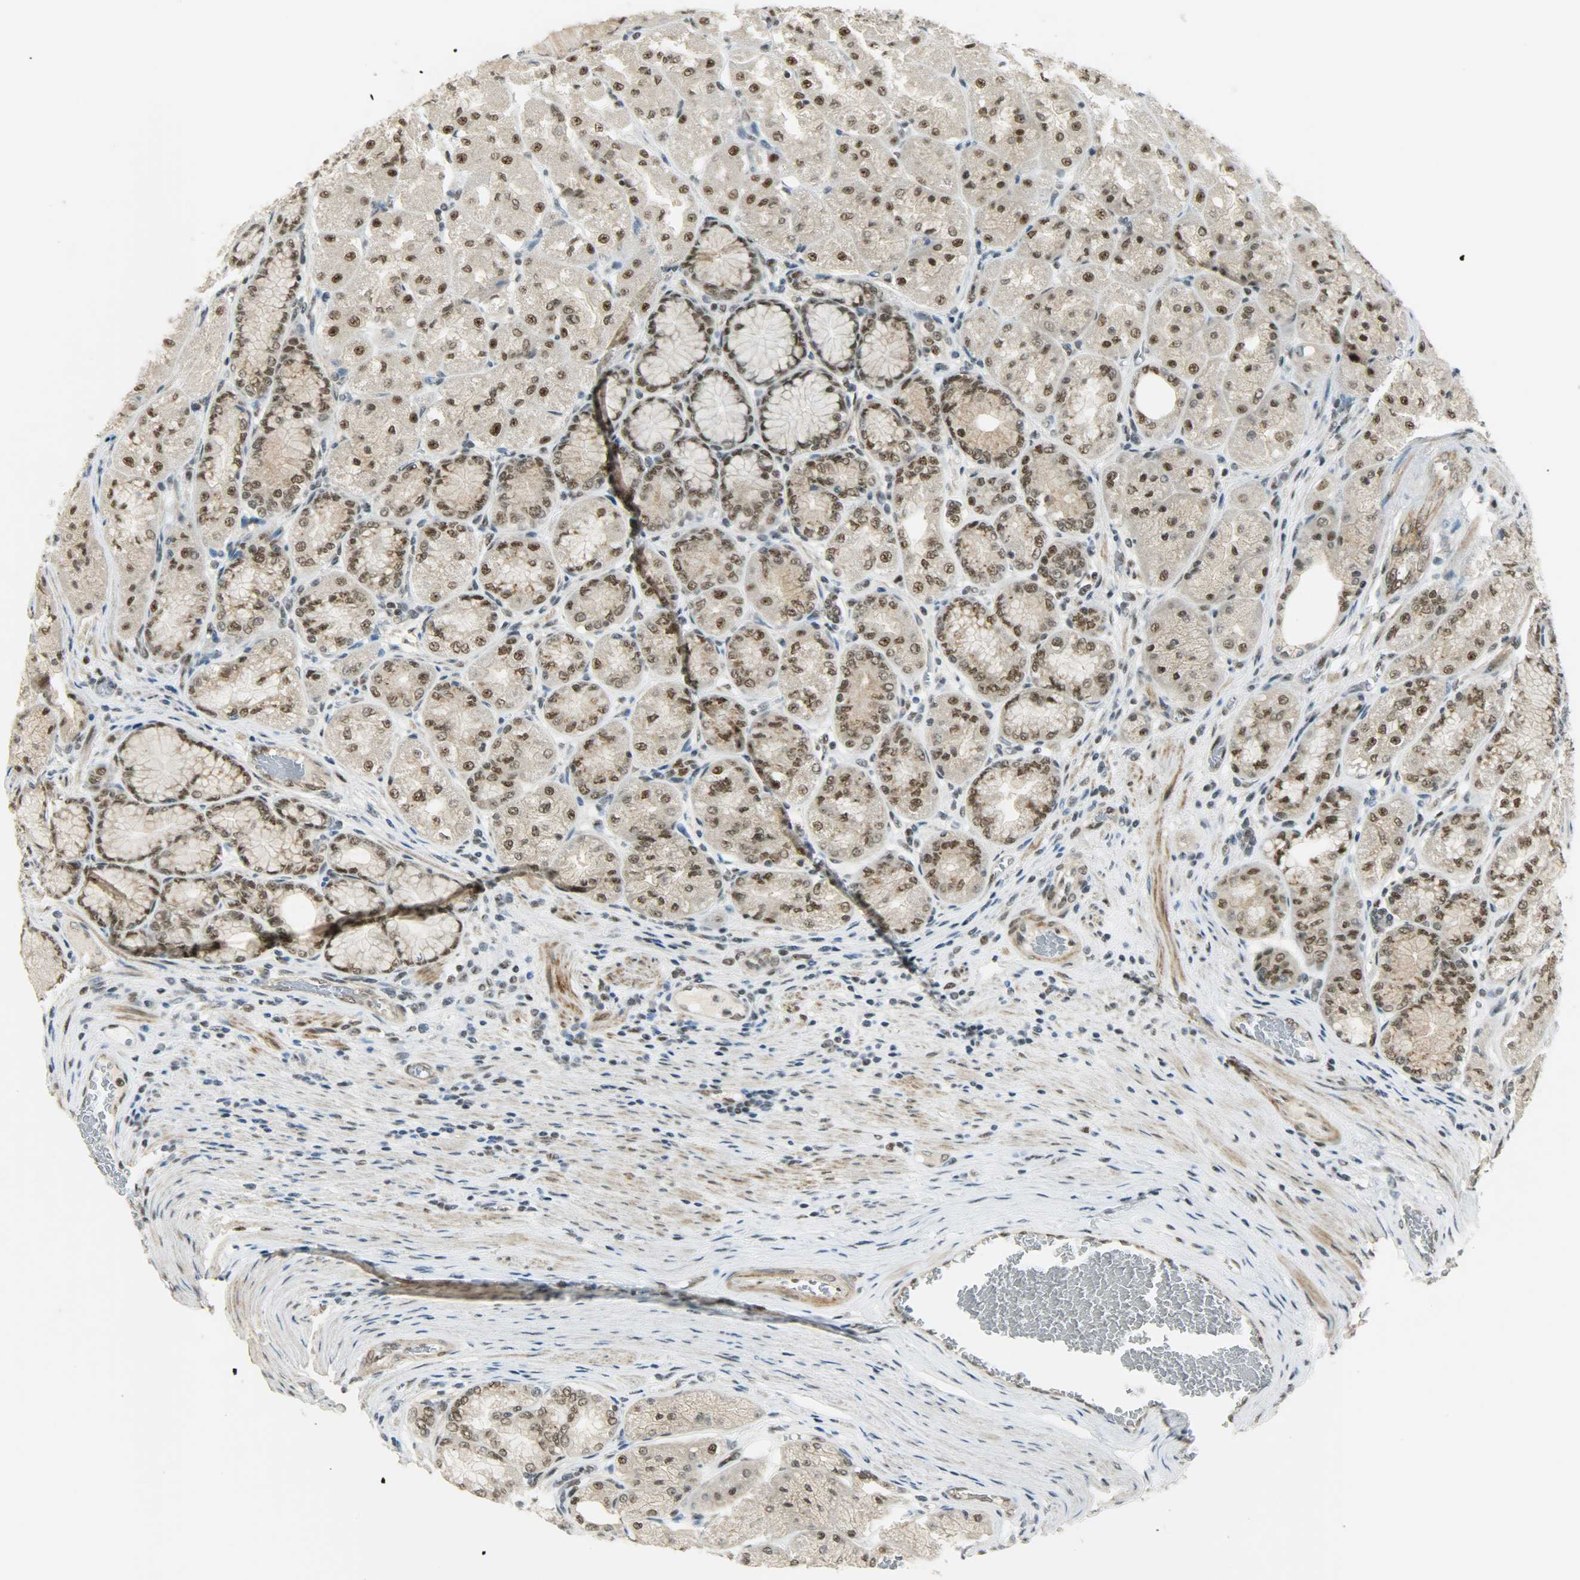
{"staining": {"intensity": "strong", "quantity": ">75%", "location": "nuclear"}, "tissue": "stomach", "cell_type": "Glandular cells", "image_type": "normal", "snomed": [{"axis": "morphology", "description": "Normal tissue, NOS"}, {"axis": "morphology", "description": "Adenocarcinoma, NOS"}, {"axis": "topography", "description": "Stomach"}, {"axis": "topography", "description": "Stomach, lower"}], "caption": "Immunohistochemical staining of normal human stomach reveals high levels of strong nuclear positivity in about >75% of glandular cells.", "gene": "SUGP1", "patient": {"sex": "female", "age": 65}}